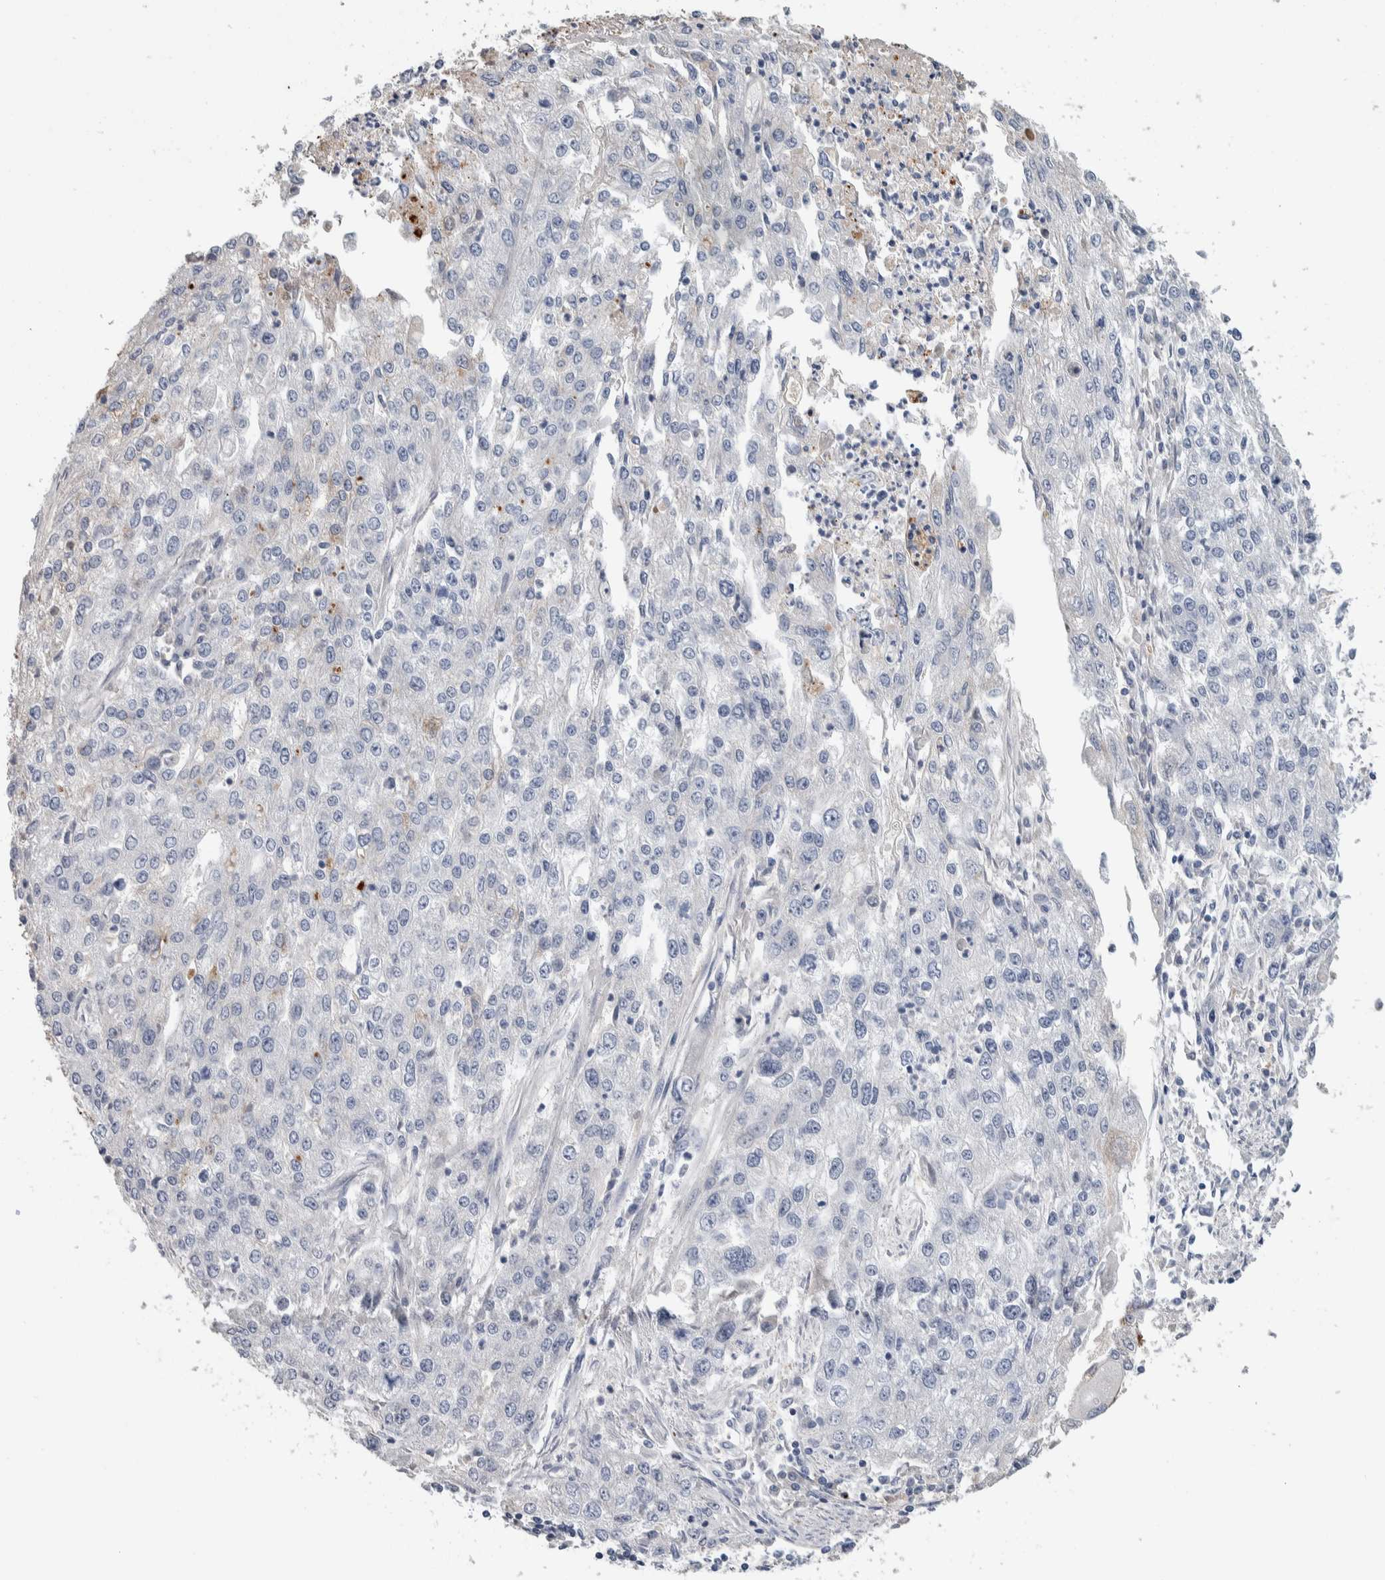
{"staining": {"intensity": "negative", "quantity": "none", "location": "none"}, "tissue": "endometrial cancer", "cell_type": "Tumor cells", "image_type": "cancer", "snomed": [{"axis": "morphology", "description": "Adenocarcinoma, NOS"}, {"axis": "topography", "description": "Endometrium"}], "caption": "Tumor cells show no significant expression in adenocarcinoma (endometrial). (Stains: DAB immunohistochemistry (IHC) with hematoxylin counter stain, Microscopy: brightfield microscopy at high magnification).", "gene": "TMEM102", "patient": {"sex": "female", "age": 49}}